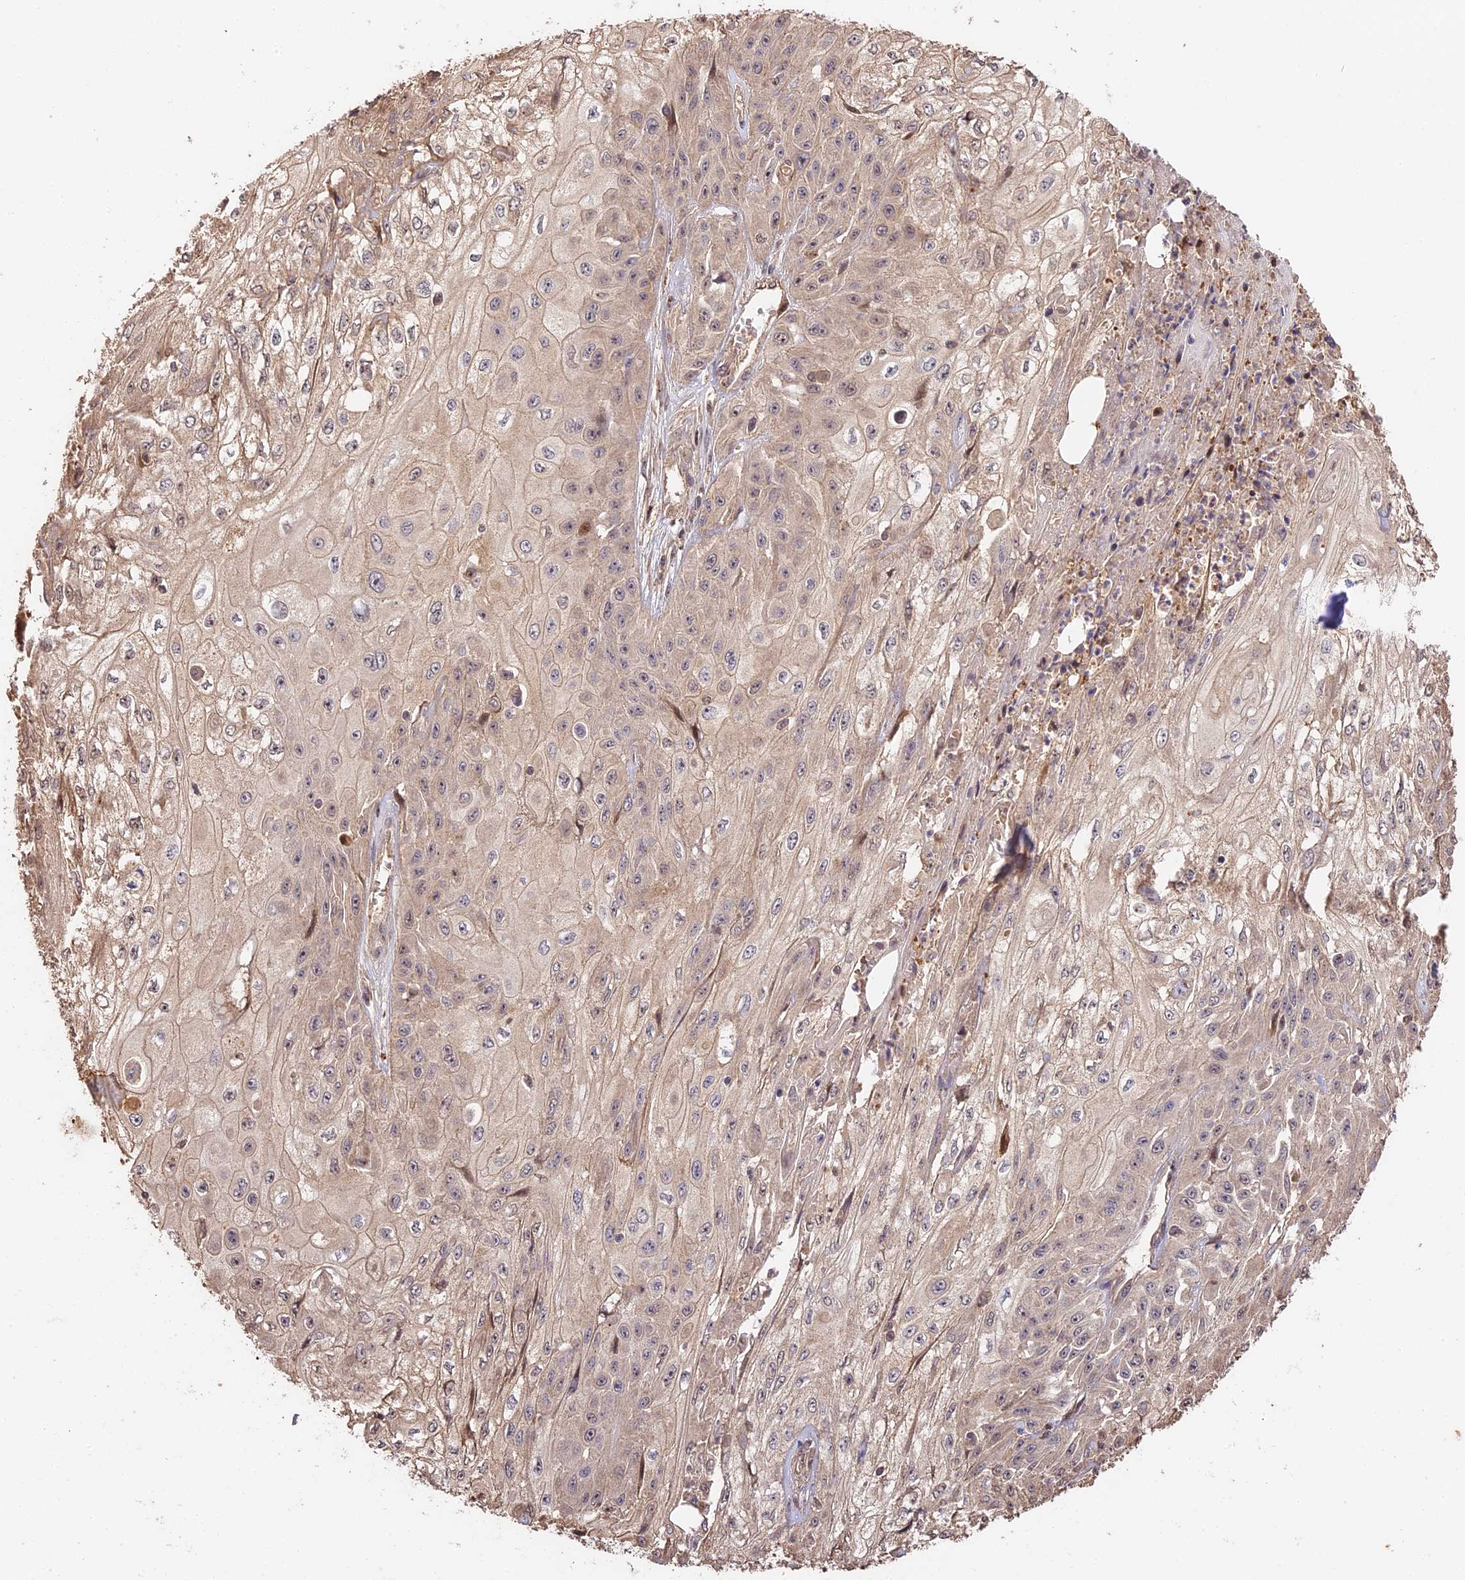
{"staining": {"intensity": "weak", "quantity": "<25%", "location": "cytoplasmic/membranous,nuclear"}, "tissue": "skin cancer", "cell_type": "Tumor cells", "image_type": "cancer", "snomed": [{"axis": "morphology", "description": "Squamous cell carcinoma, NOS"}, {"axis": "morphology", "description": "Squamous cell carcinoma, metastatic, NOS"}, {"axis": "topography", "description": "Skin"}, {"axis": "topography", "description": "Lymph node"}], "caption": "This is an IHC photomicrograph of skin cancer. There is no positivity in tumor cells.", "gene": "PPP1R37", "patient": {"sex": "male", "age": 75}}